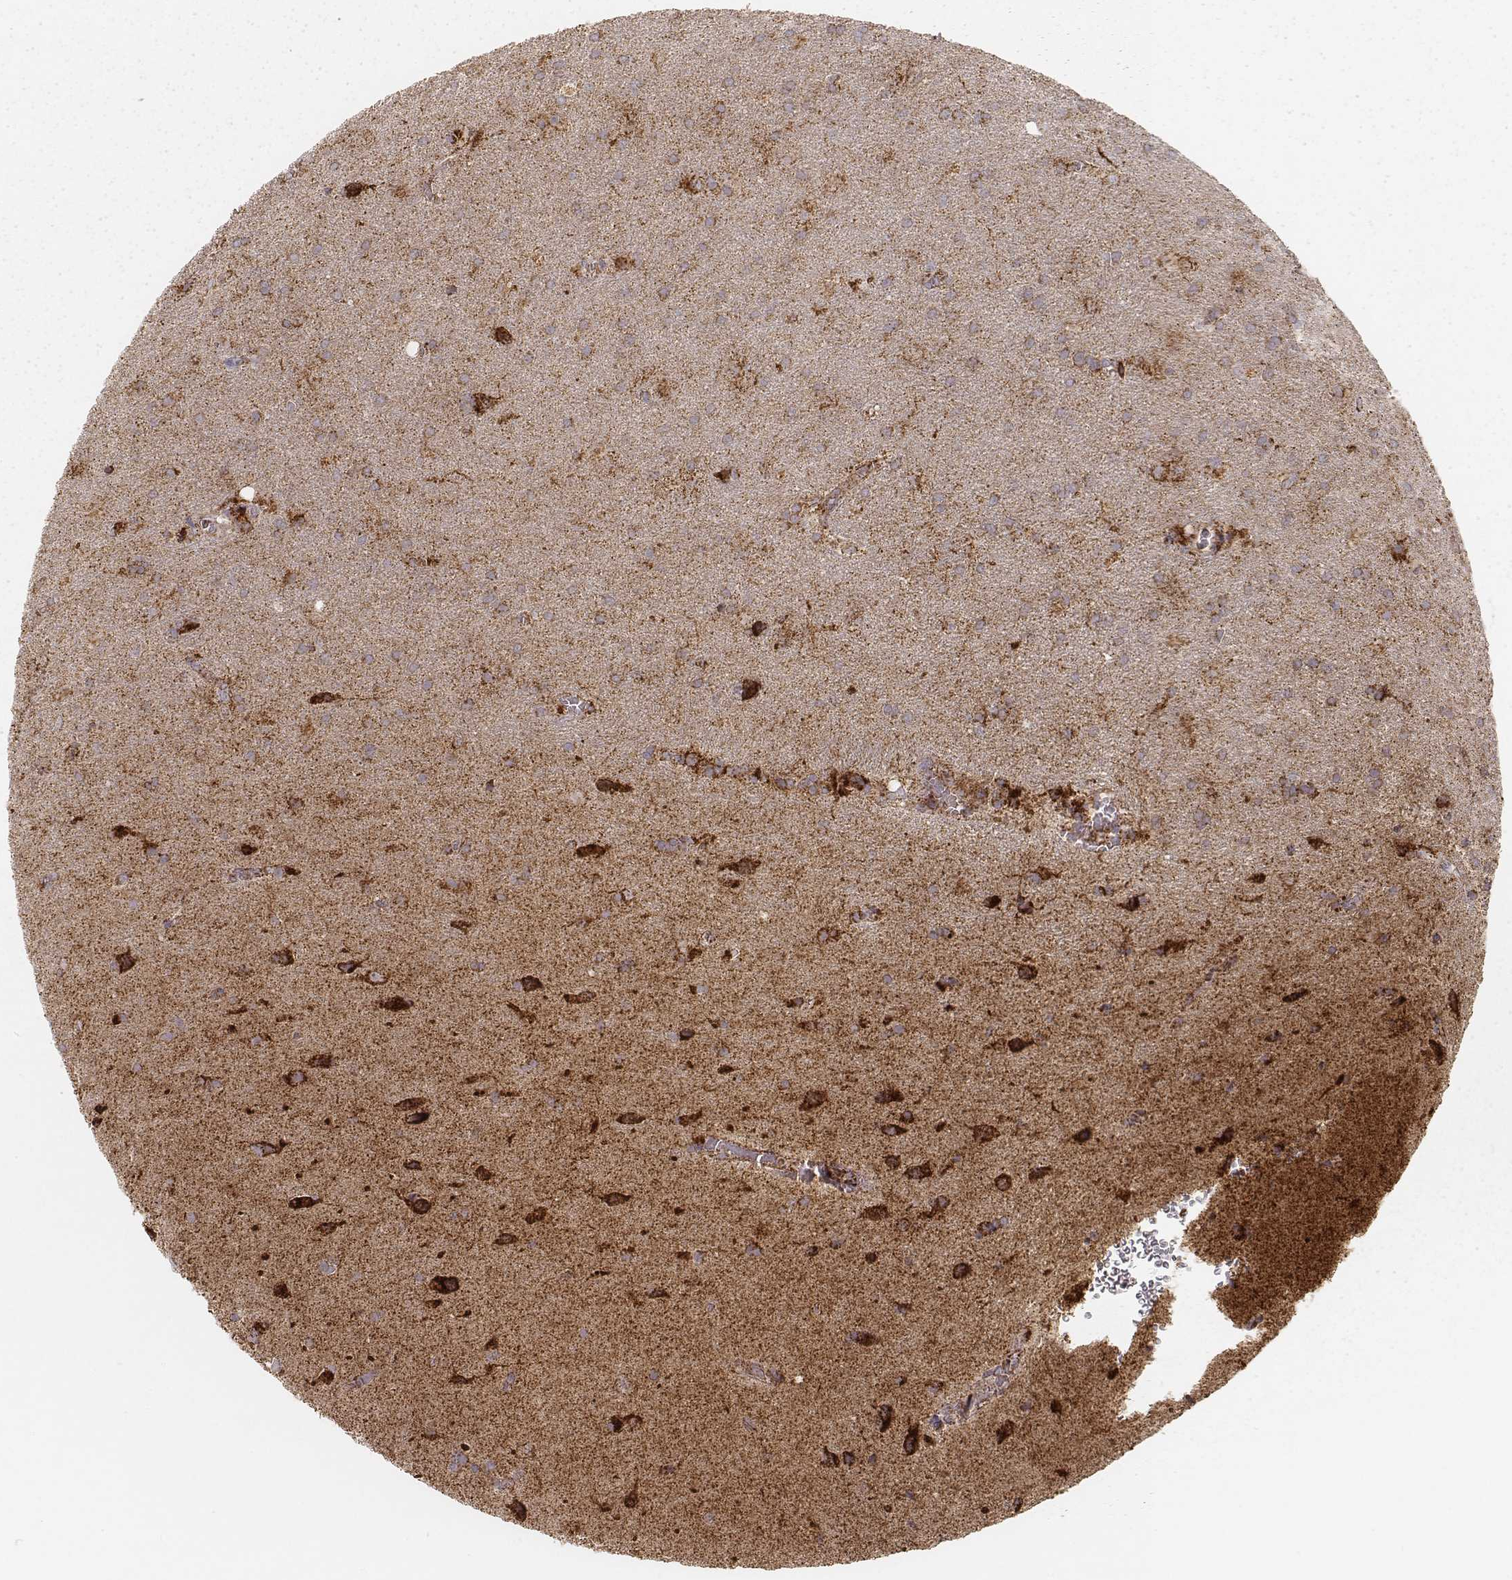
{"staining": {"intensity": "moderate", "quantity": ">75%", "location": "cytoplasmic/membranous"}, "tissue": "glioma", "cell_type": "Tumor cells", "image_type": "cancer", "snomed": [{"axis": "morphology", "description": "Glioma, malignant, Low grade"}, {"axis": "topography", "description": "Brain"}], "caption": "Glioma stained with DAB immunohistochemistry demonstrates medium levels of moderate cytoplasmic/membranous staining in about >75% of tumor cells.", "gene": "CS", "patient": {"sex": "male", "age": 58}}